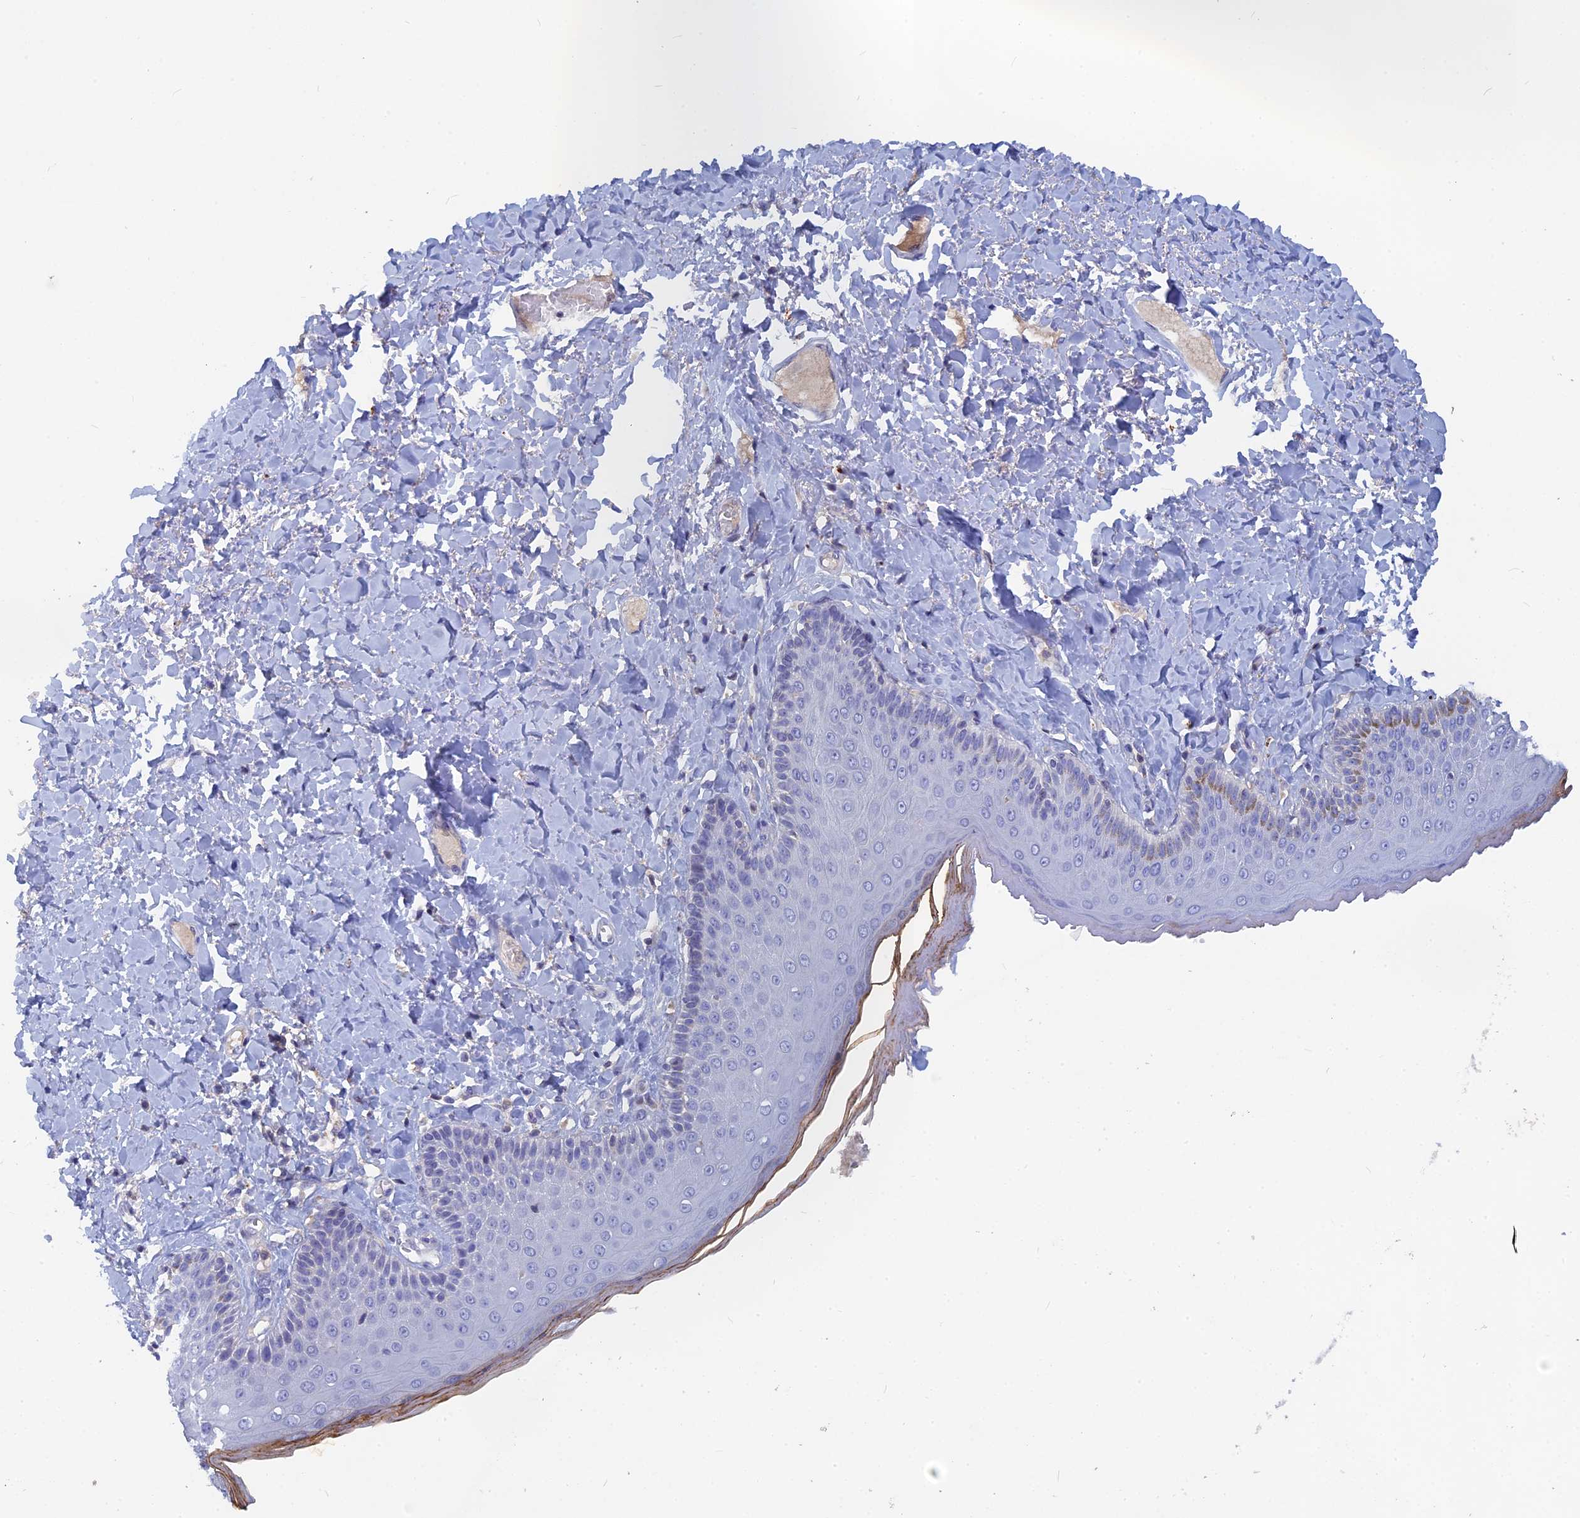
{"staining": {"intensity": "weak", "quantity": "<25%", "location": "cytoplasmic/membranous"}, "tissue": "skin", "cell_type": "Epidermal cells", "image_type": "normal", "snomed": [{"axis": "morphology", "description": "Normal tissue, NOS"}, {"axis": "topography", "description": "Anal"}], "caption": "Protein analysis of benign skin shows no significant staining in epidermal cells.", "gene": "ACP7", "patient": {"sex": "male", "age": 69}}